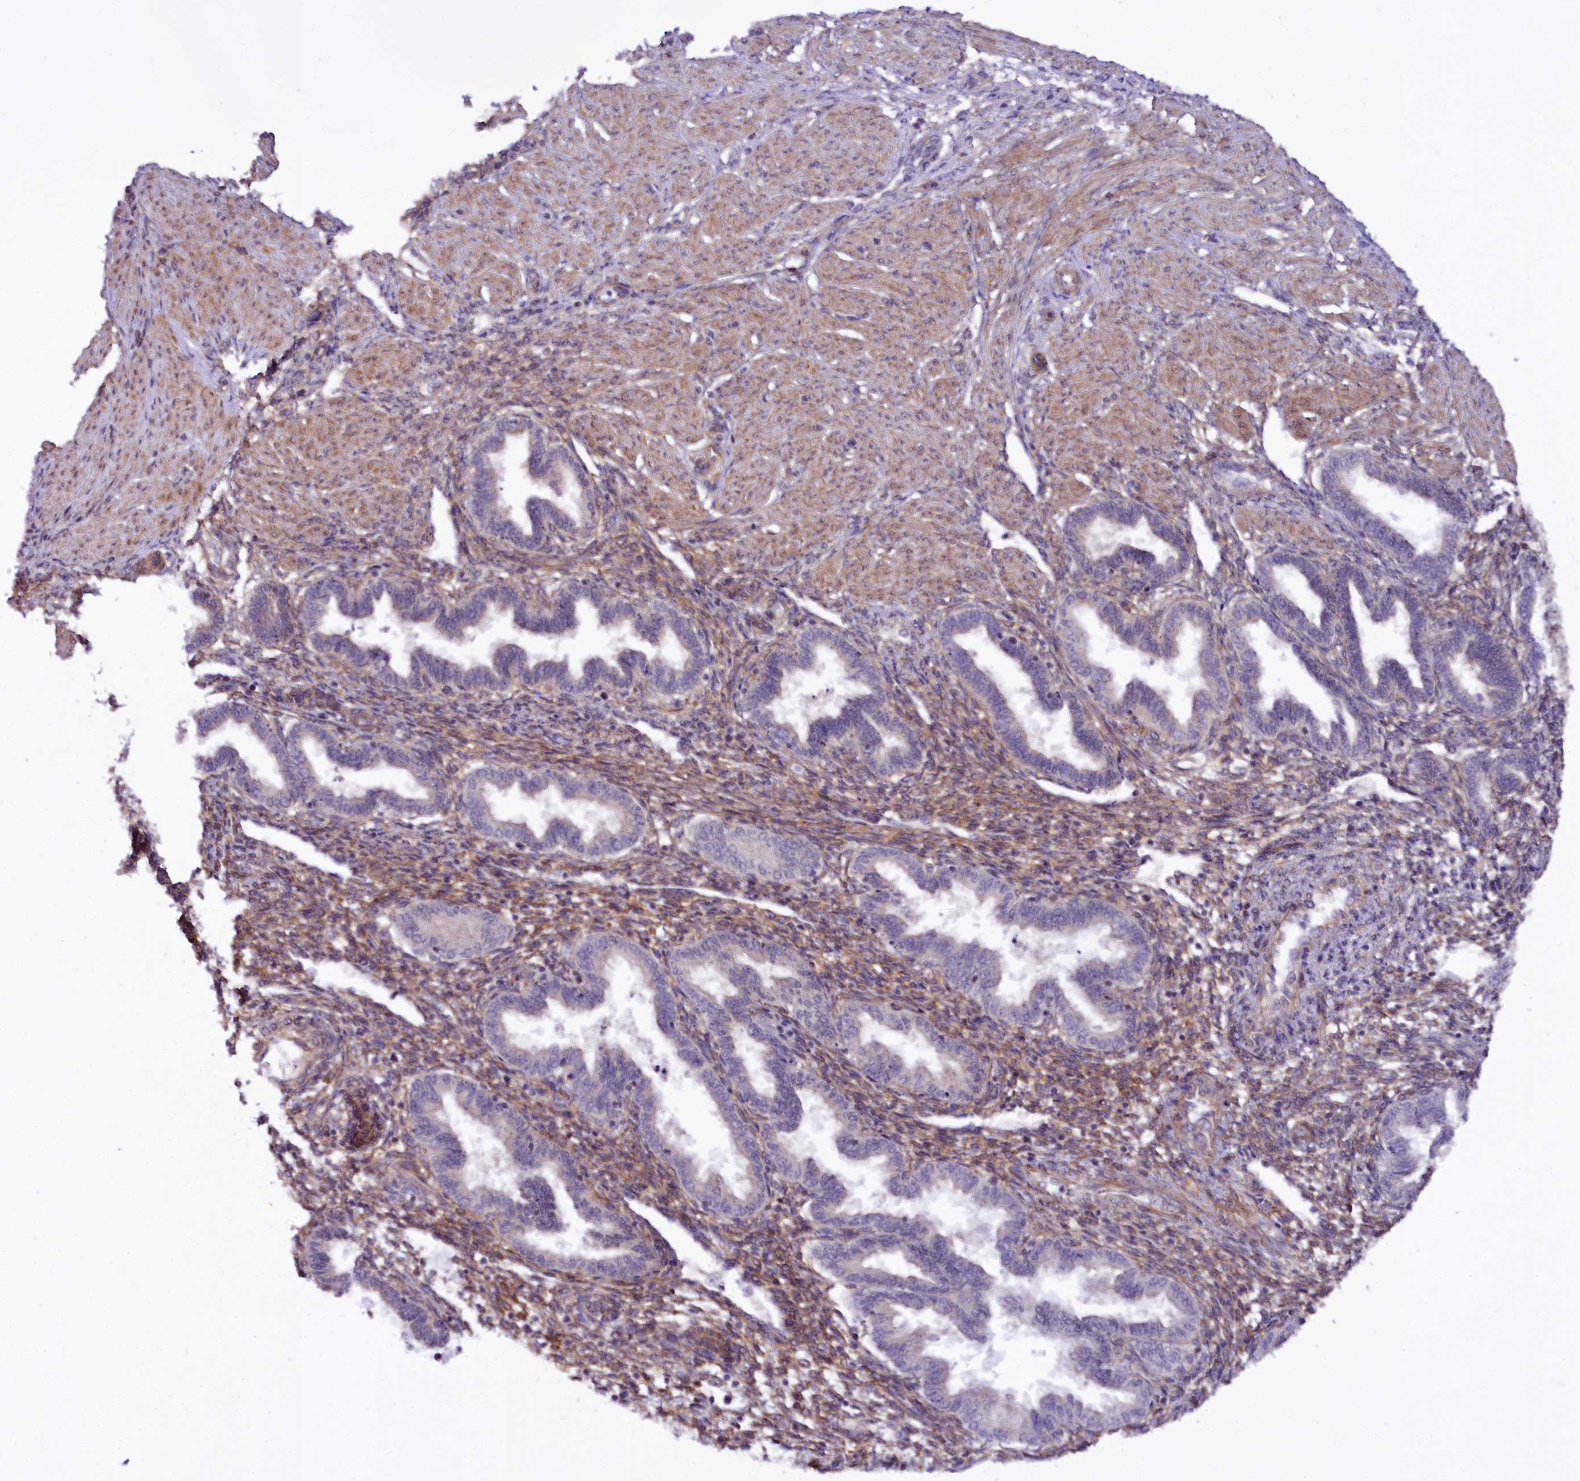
{"staining": {"intensity": "moderate", "quantity": "25%-75%", "location": "cytoplasmic/membranous"}, "tissue": "endometrium", "cell_type": "Cells in endometrial stroma", "image_type": "normal", "snomed": [{"axis": "morphology", "description": "Normal tissue, NOS"}, {"axis": "topography", "description": "Endometrium"}], "caption": "The immunohistochemical stain labels moderate cytoplasmic/membranous staining in cells in endometrial stroma of benign endometrium. The staining was performed using DAB to visualize the protein expression in brown, while the nuclei were stained in blue with hematoxylin (Magnification: 20x).", "gene": "PHLDB1", "patient": {"sex": "female", "age": 33}}